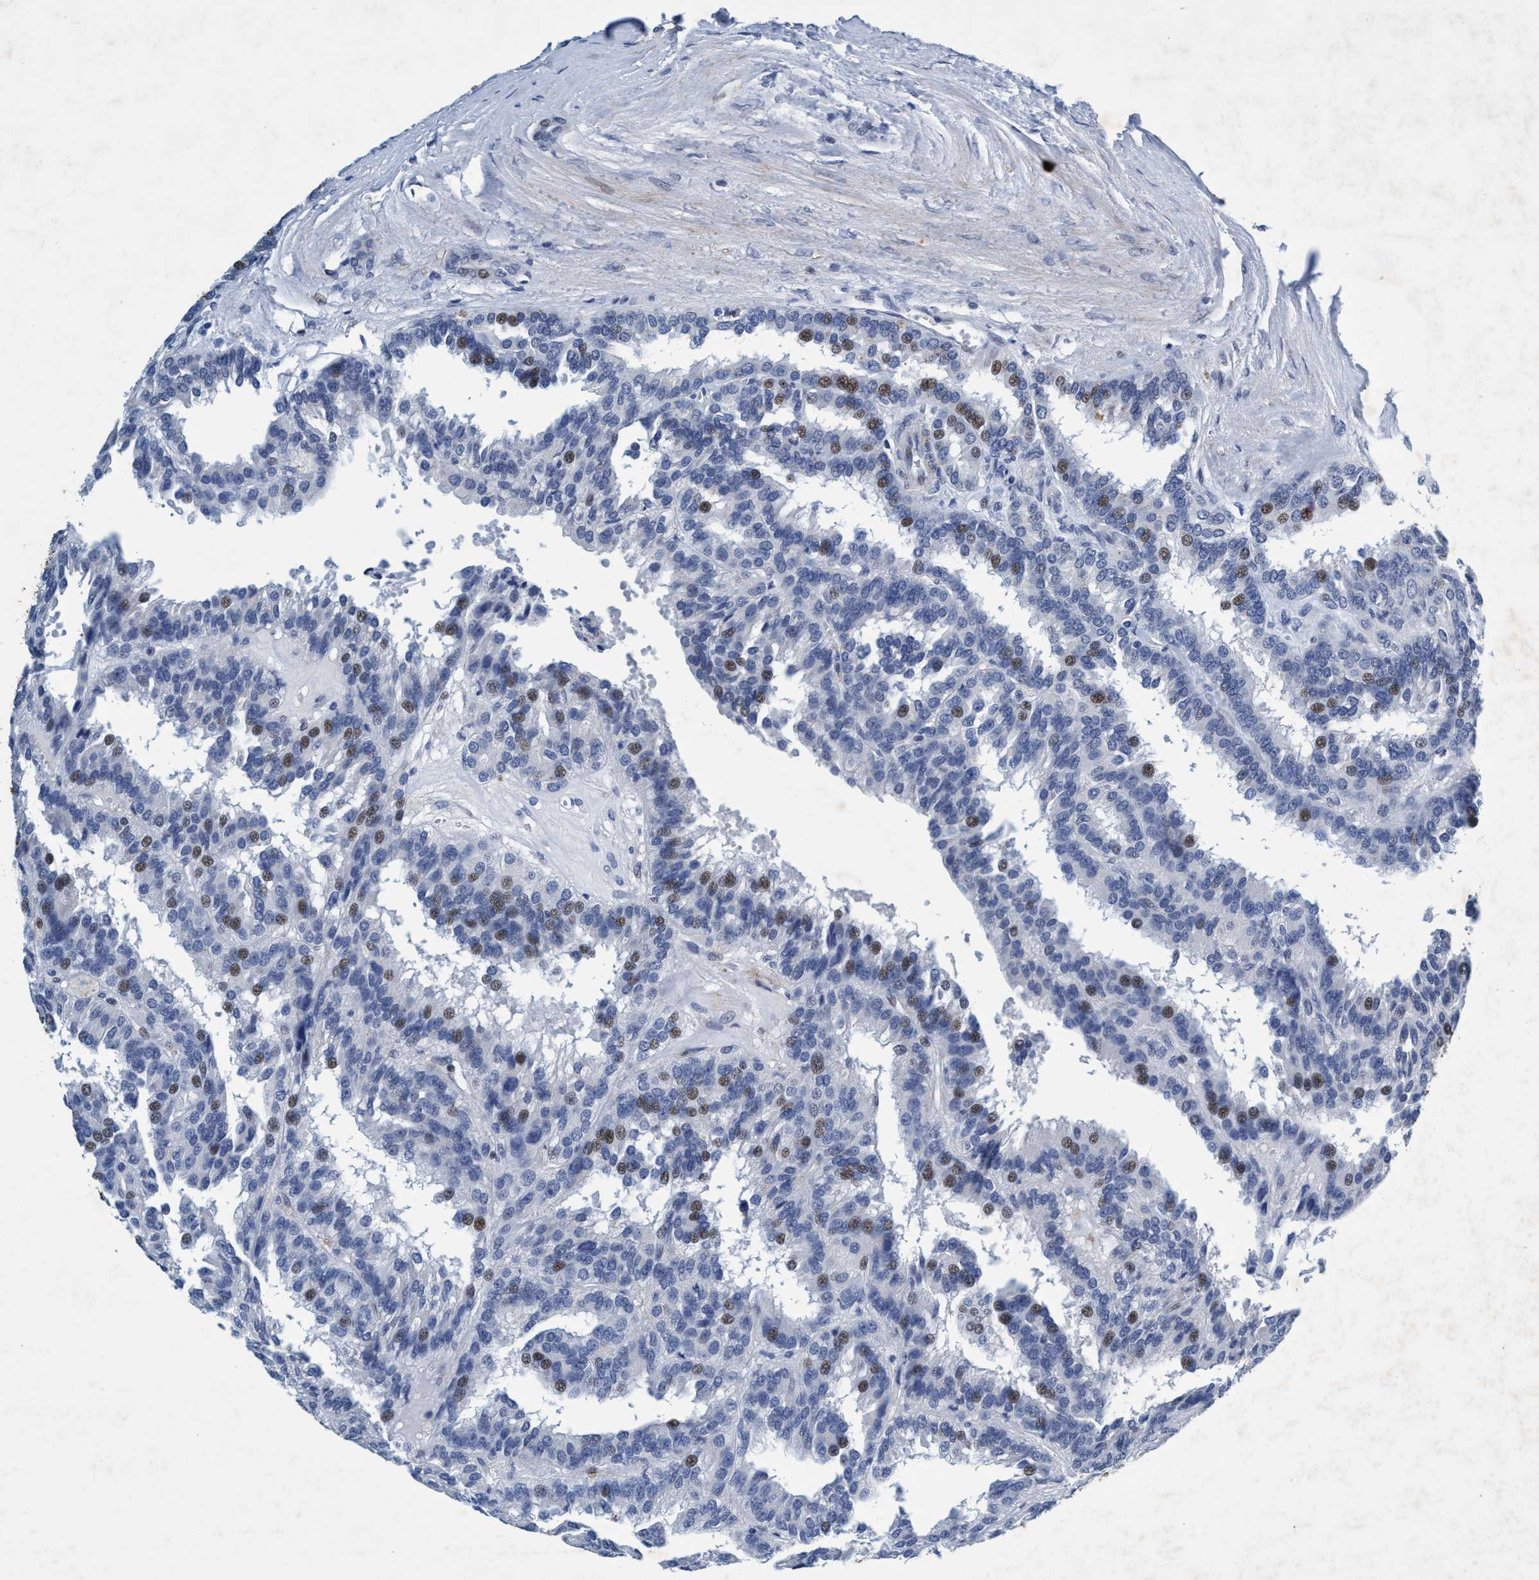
{"staining": {"intensity": "moderate", "quantity": "25%-75%", "location": "nuclear"}, "tissue": "renal cancer", "cell_type": "Tumor cells", "image_type": "cancer", "snomed": [{"axis": "morphology", "description": "Adenocarcinoma, NOS"}, {"axis": "topography", "description": "Kidney"}], "caption": "Human renal cancer stained for a protein (brown) displays moderate nuclear positive expression in approximately 25%-75% of tumor cells.", "gene": "GRB14", "patient": {"sex": "male", "age": 46}}